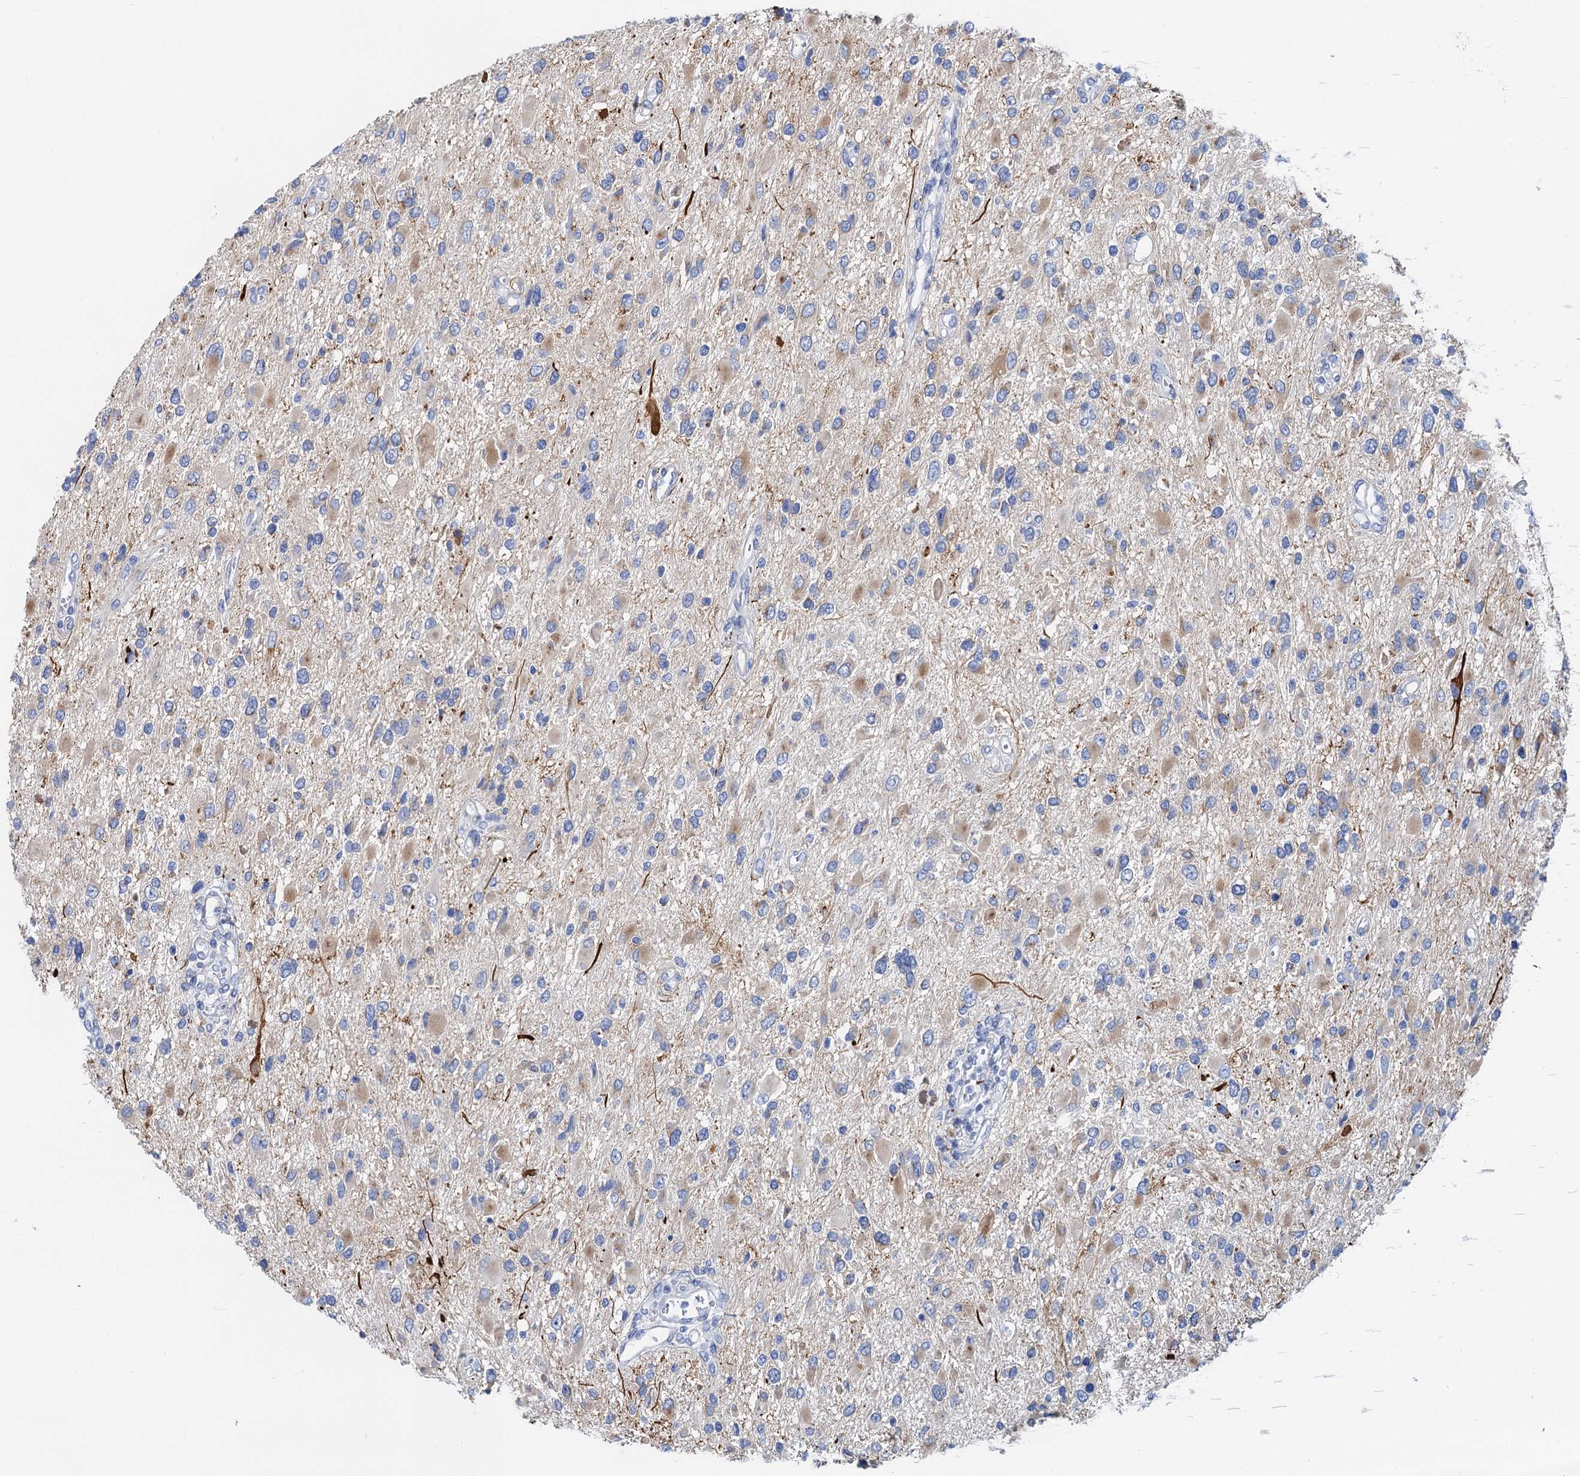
{"staining": {"intensity": "weak", "quantity": "<25%", "location": "cytoplasmic/membranous"}, "tissue": "glioma", "cell_type": "Tumor cells", "image_type": "cancer", "snomed": [{"axis": "morphology", "description": "Glioma, malignant, High grade"}, {"axis": "topography", "description": "Brain"}], "caption": "High magnification brightfield microscopy of malignant glioma (high-grade) stained with DAB (3,3'-diaminobenzidine) (brown) and counterstained with hematoxylin (blue): tumor cells show no significant expression.", "gene": "NLRP10", "patient": {"sex": "male", "age": 53}}